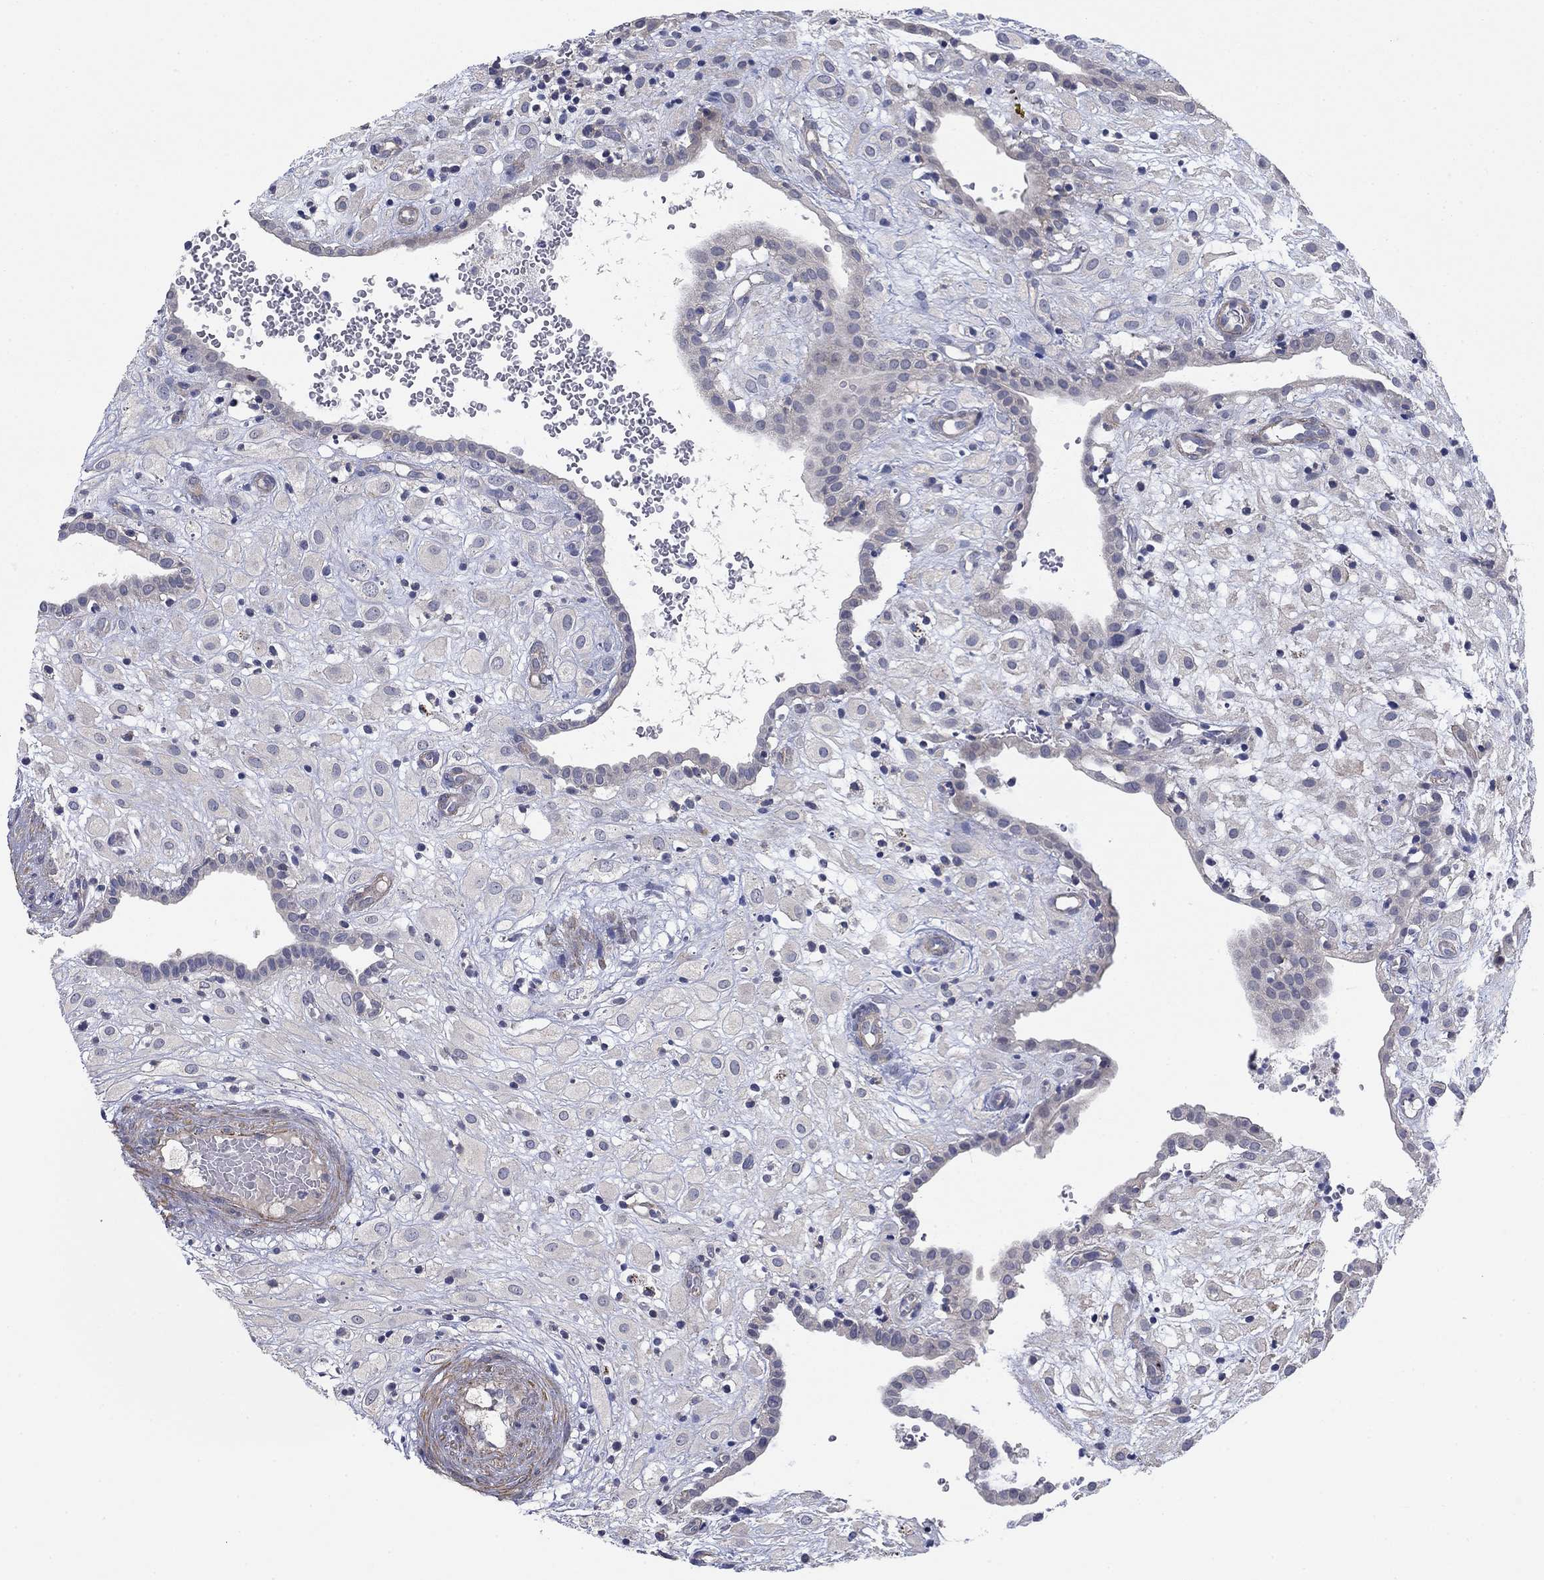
{"staining": {"intensity": "negative", "quantity": "none", "location": "none"}, "tissue": "placenta", "cell_type": "Decidual cells", "image_type": "normal", "snomed": [{"axis": "morphology", "description": "Normal tissue, NOS"}, {"axis": "topography", "description": "Placenta"}], "caption": "Immunohistochemical staining of normal placenta displays no significant positivity in decidual cells.", "gene": "GRK7", "patient": {"sex": "female", "age": 24}}